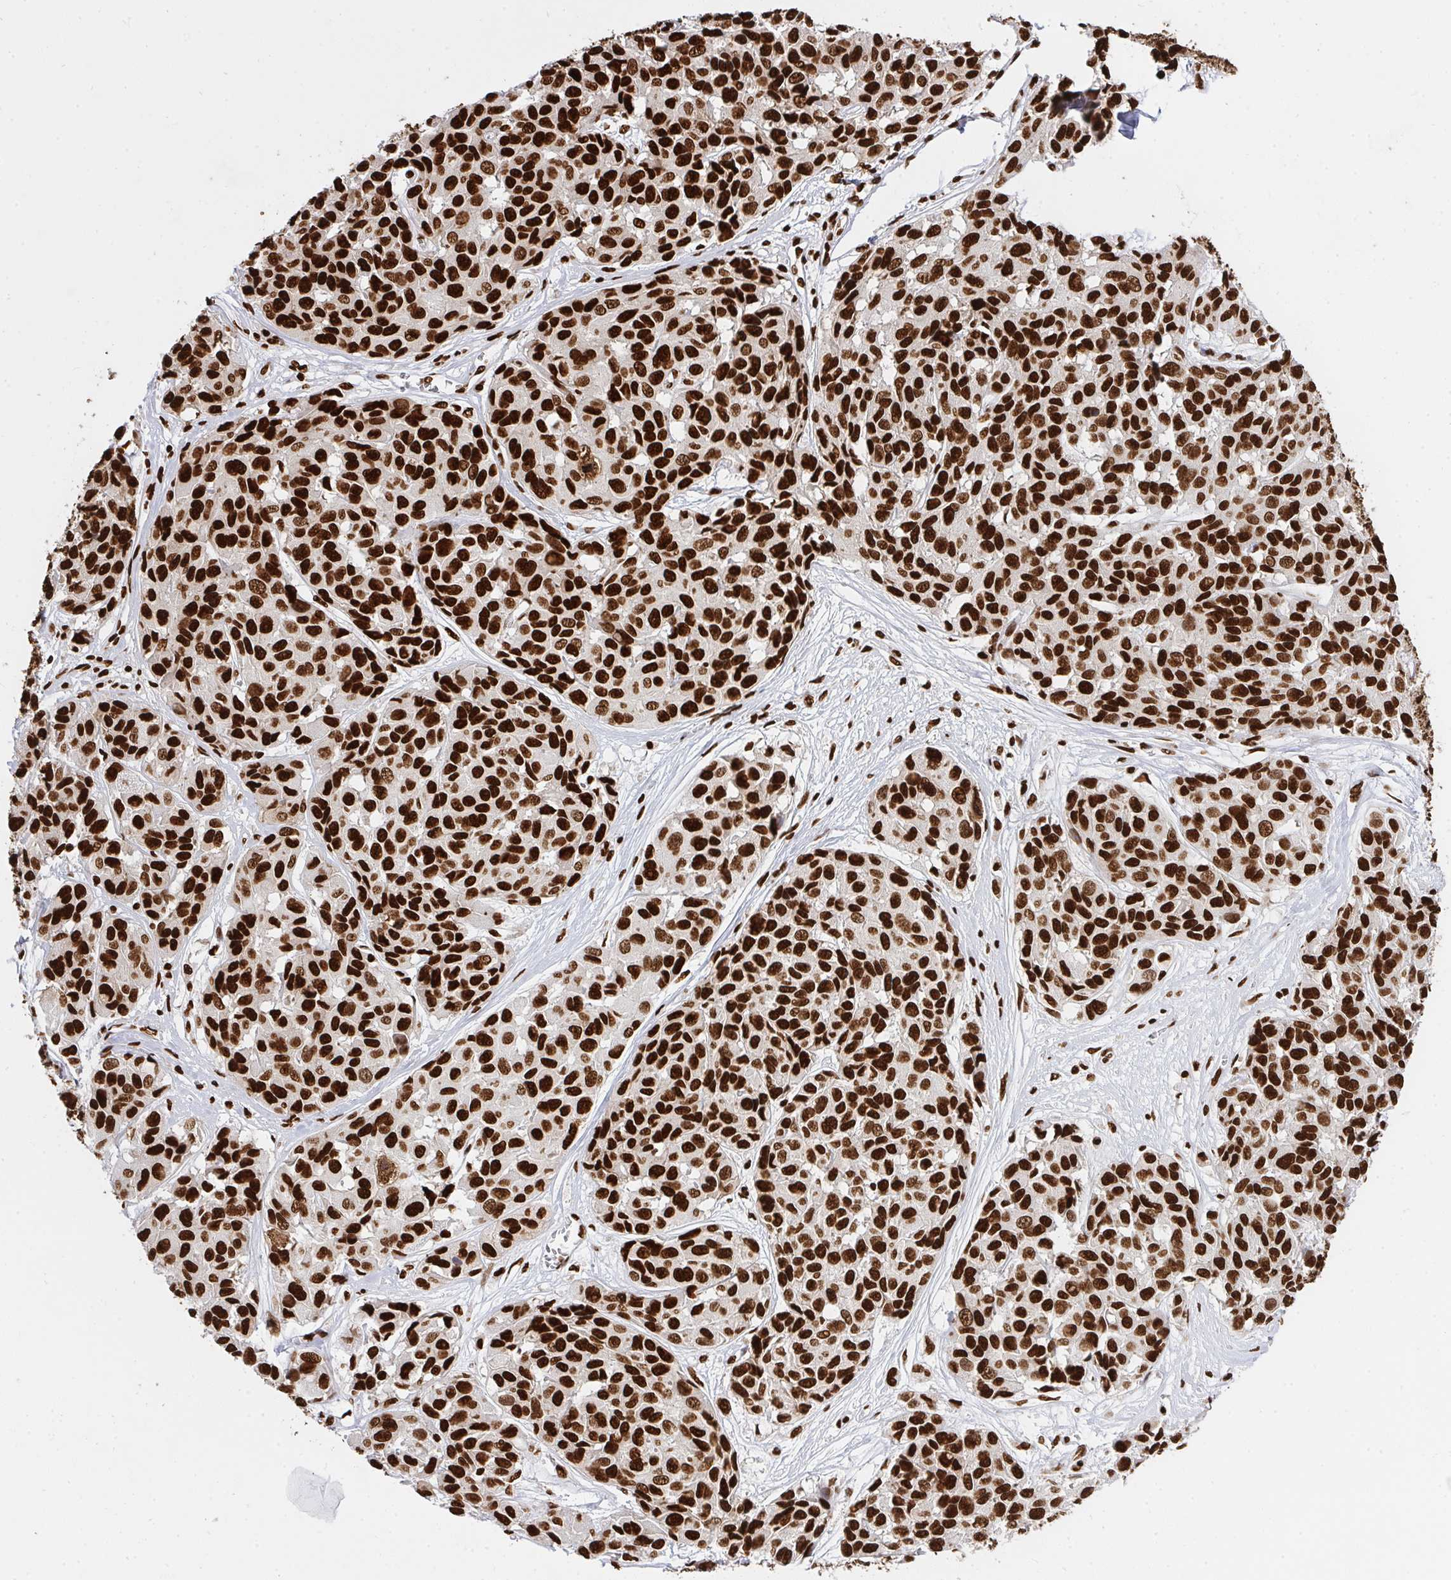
{"staining": {"intensity": "strong", "quantity": ">75%", "location": "nuclear"}, "tissue": "melanoma", "cell_type": "Tumor cells", "image_type": "cancer", "snomed": [{"axis": "morphology", "description": "Malignant melanoma, NOS"}, {"axis": "topography", "description": "Skin"}], "caption": "A brown stain shows strong nuclear expression of a protein in malignant melanoma tumor cells.", "gene": "HNRNPL", "patient": {"sex": "female", "age": 66}}